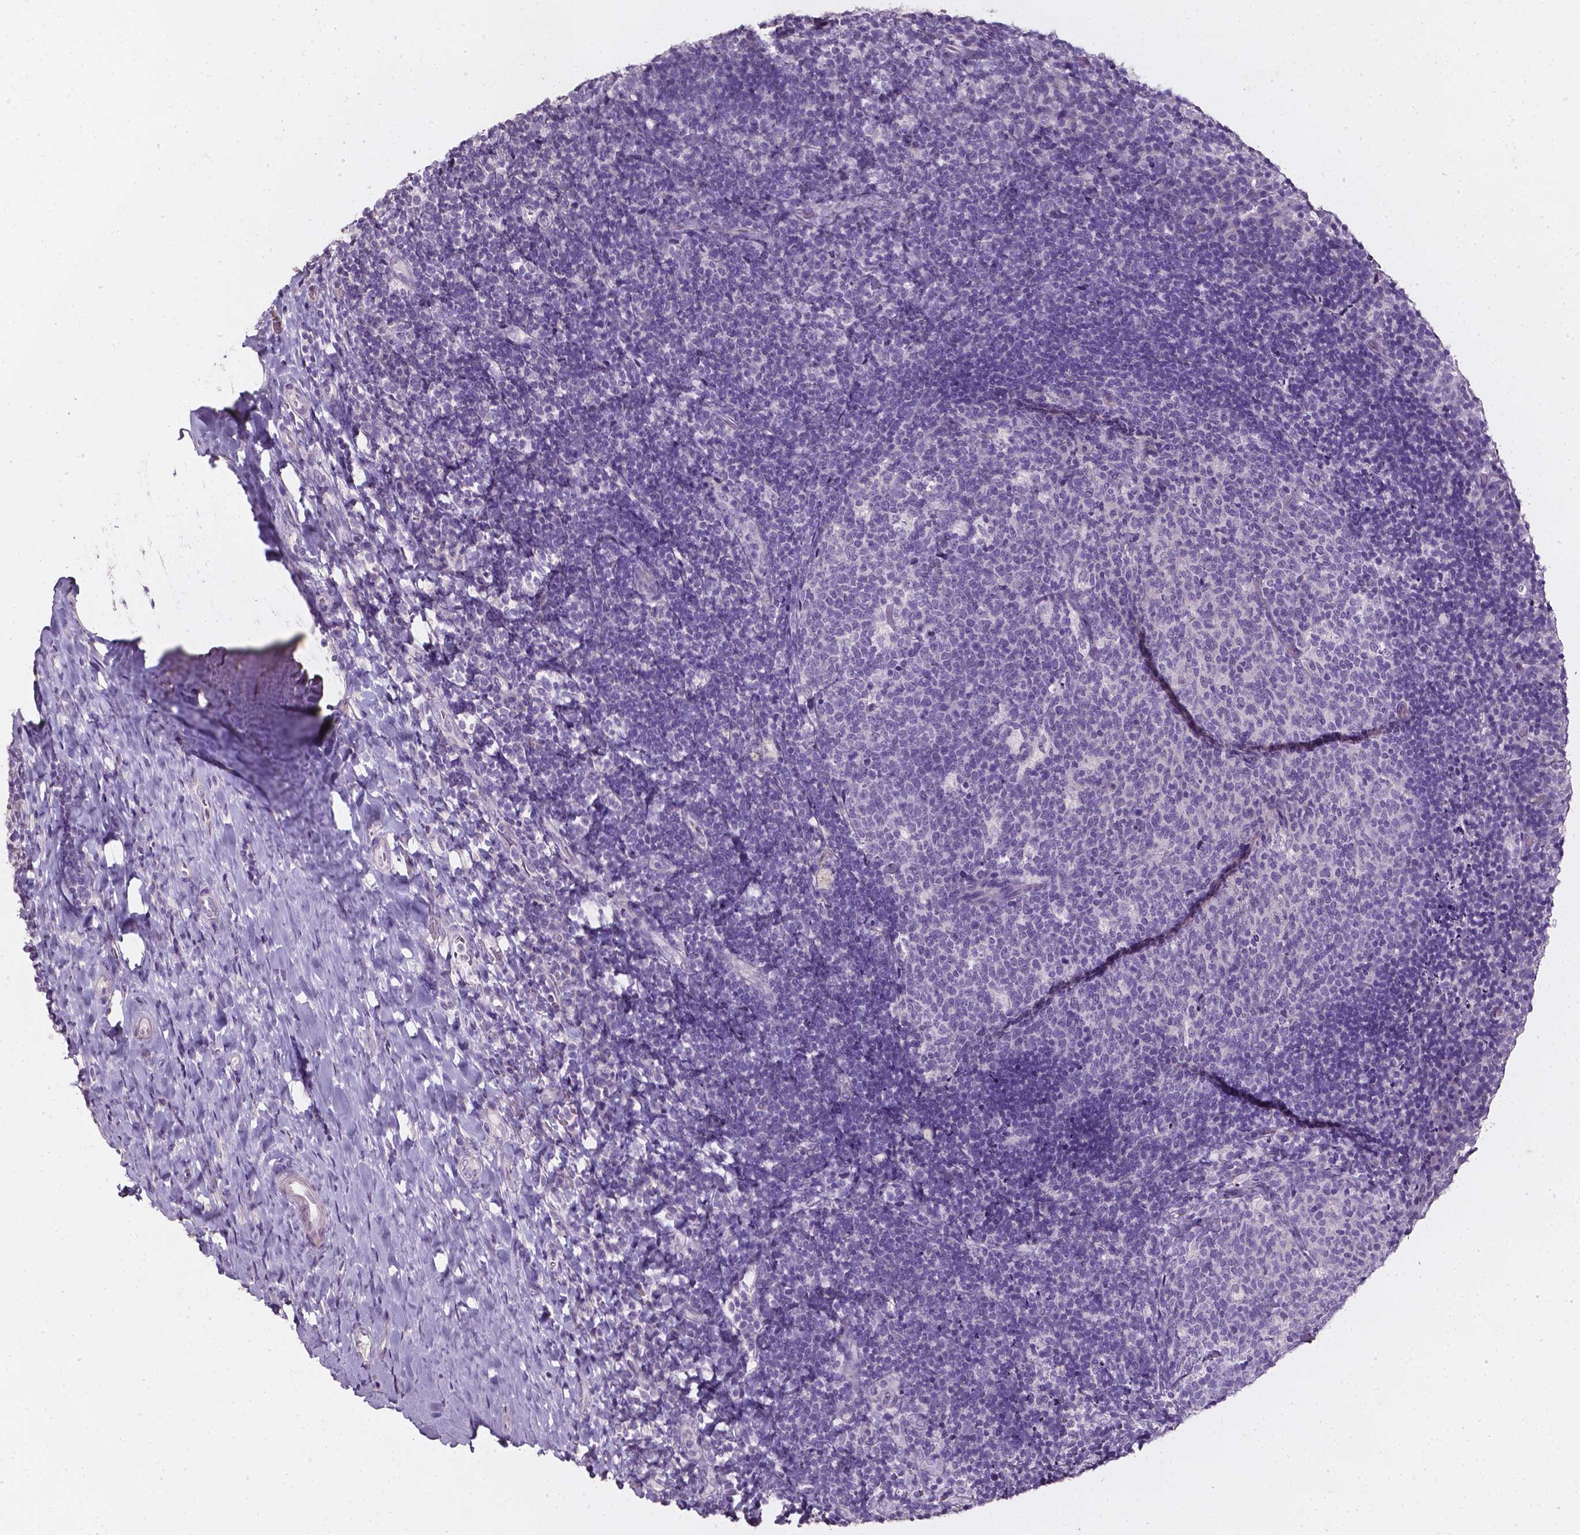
{"staining": {"intensity": "negative", "quantity": "none", "location": "none"}, "tissue": "tonsil", "cell_type": "Germinal center cells", "image_type": "normal", "snomed": [{"axis": "morphology", "description": "Normal tissue, NOS"}, {"axis": "topography", "description": "Tonsil"}], "caption": "Immunohistochemistry micrograph of benign human tonsil stained for a protein (brown), which exhibits no positivity in germinal center cells.", "gene": "AKR1B10", "patient": {"sex": "female", "age": 10}}